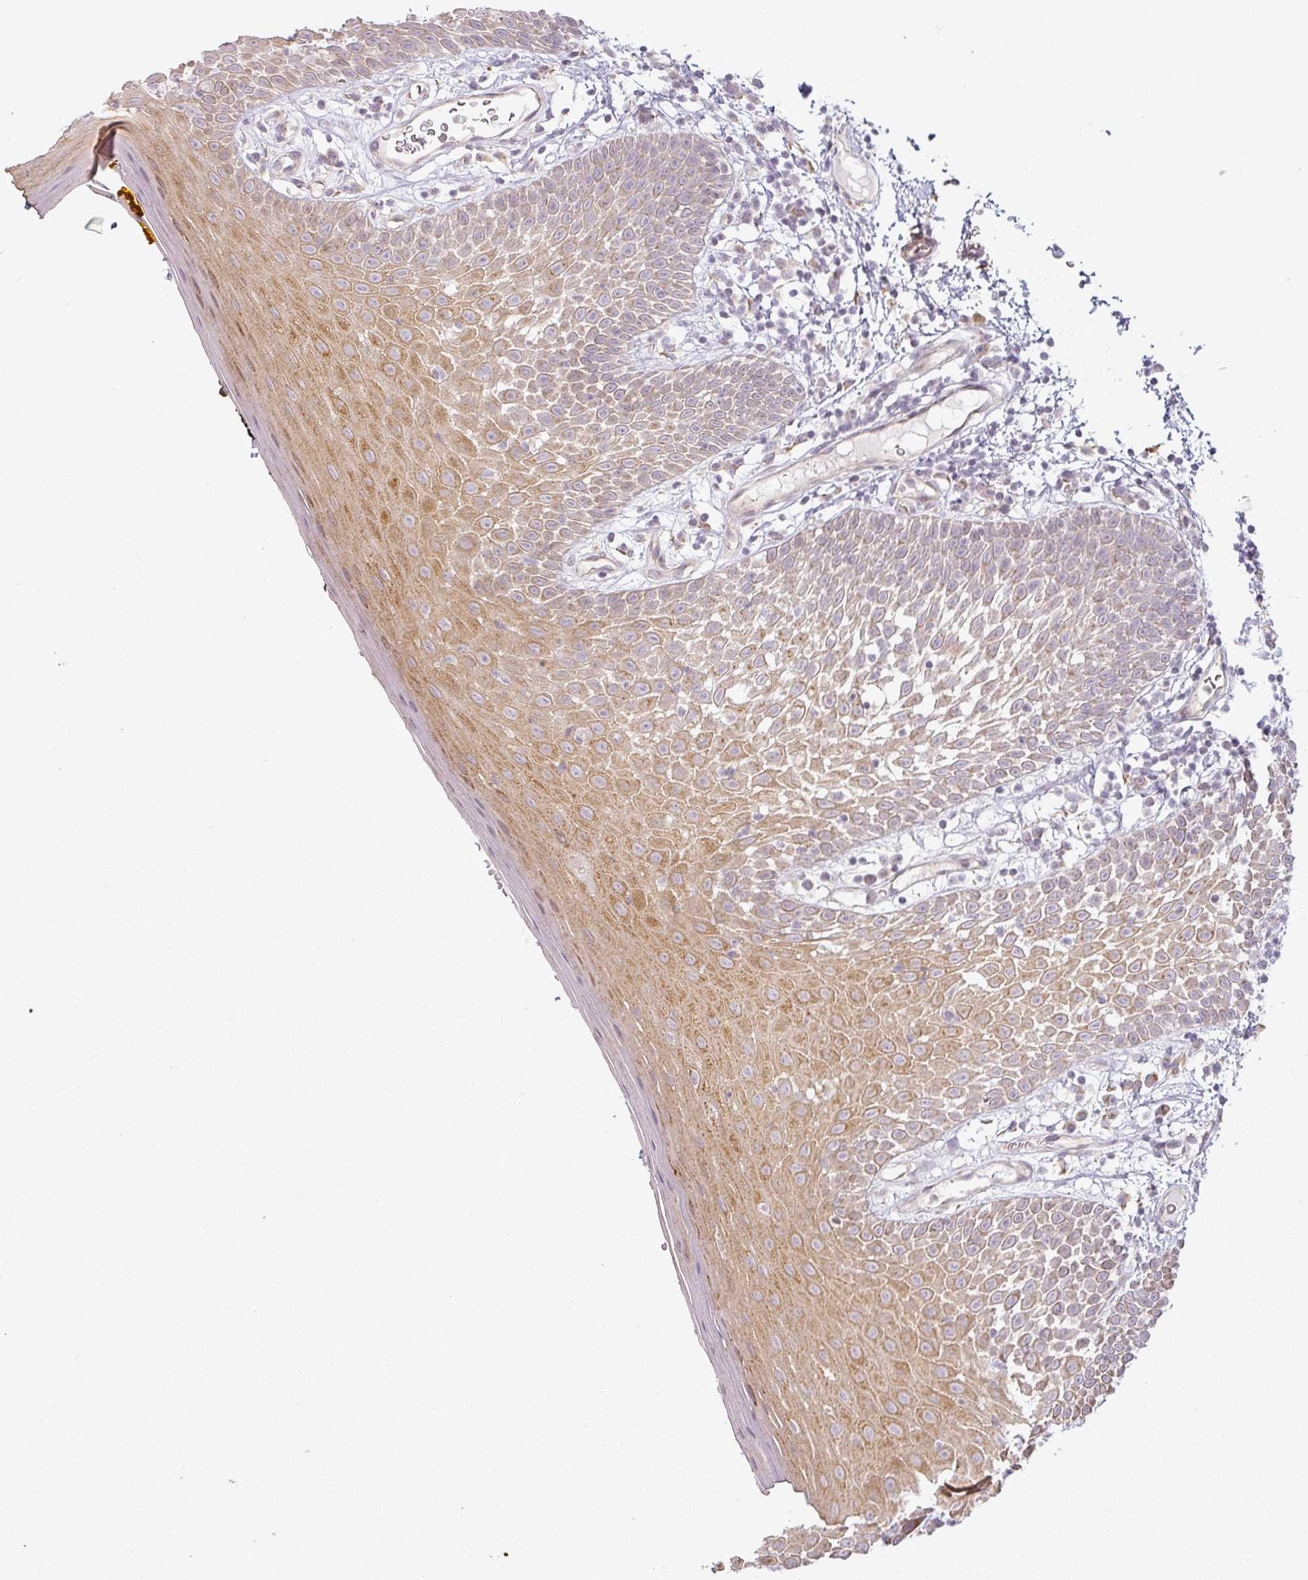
{"staining": {"intensity": "moderate", "quantity": ">75%", "location": "cytoplasmic/membranous"}, "tissue": "oral mucosa", "cell_type": "Squamous epithelial cells", "image_type": "normal", "snomed": [{"axis": "morphology", "description": "Normal tissue, NOS"}, {"axis": "morphology", "description": "Squamous cell carcinoma, NOS"}, {"axis": "topography", "description": "Oral tissue"}, {"axis": "topography", "description": "Tounge, NOS"}, {"axis": "topography", "description": "Head-Neck"}], "caption": "This image demonstrates immunohistochemistry (IHC) staining of unremarkable oral mucosa, with medium moderate cytoplasmic/membranous staining in about >75% of squamous epithelial cells.", "gene": "CCDC144A", "patient": {"sex": "male", "age": 76}}